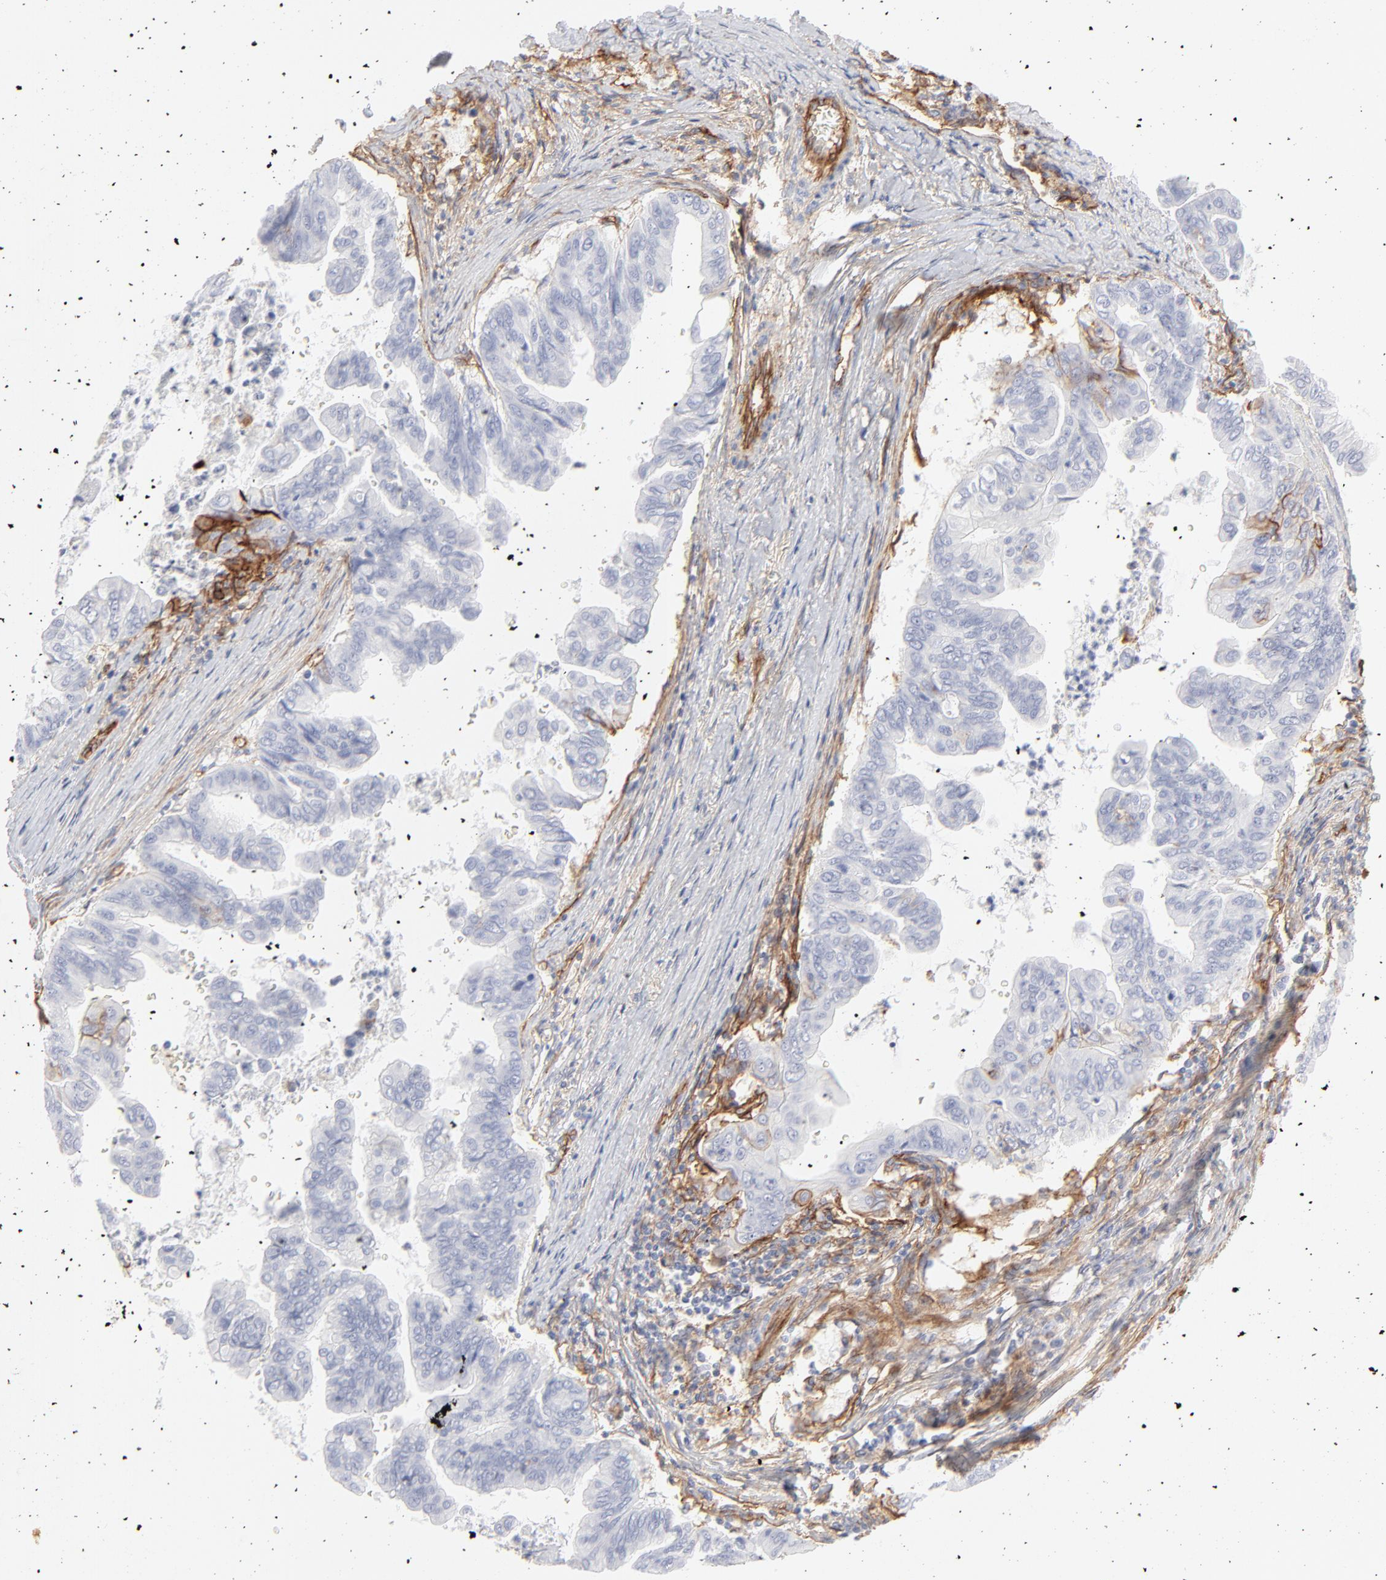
{"staining": {"intensity": "negative", "quantity": "none", "location": "none"}, "tissue": "stomach cancer", "cell_type": "Tumor cells", "image_type": "cancer", "snomed": [{"axis": "morphology", "description": "Adenocarcinoma, NOS"}, {"axis": "topography", "description": "Stomach, upper"}], "caption": "A micrograph of human stomach cancer is negative for staining in tumor cells. The staining is performed using DAB (3,3'-diaminobenzidine) brown chromogen with nuclei counter-stained in using hematoxylin.", "gene": "ITGA5", "patient": {"sex": "male", "age": 80}}